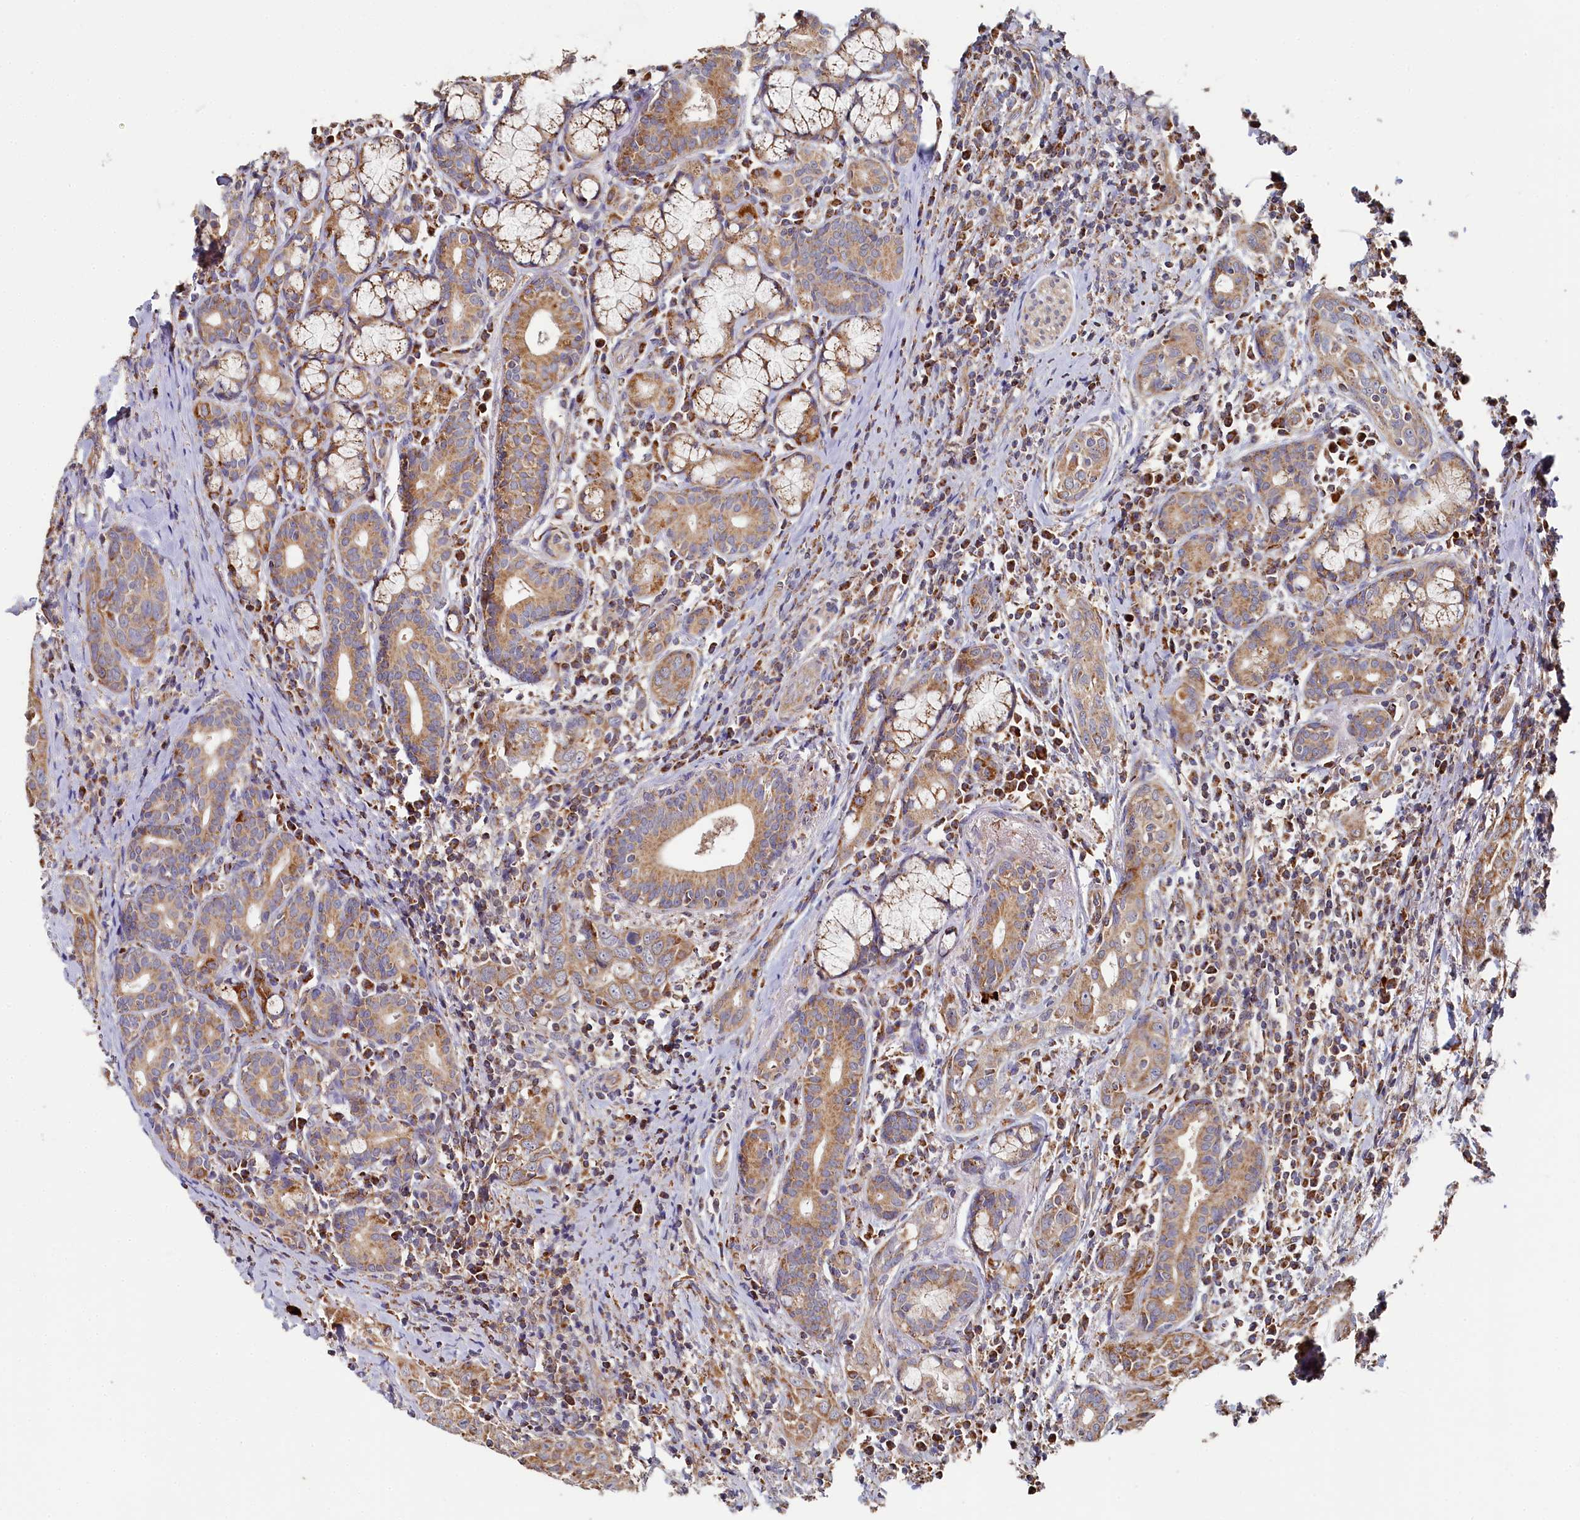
{"staining": {"intensity": "moderate", "quantity": ">75%", "location": "cytoplasmic/membranous"}, "tissue": "head and neck cancer", "cell_type": "Tumor cells", "image_type": "cancer", "snomed": [{"axis": "morphology", "description": "Squamous cell carcinoma, NOS"}, {"axis": "topography", "description": "Oral tissue"}, {"axis": "topography", "description": "Head-Neck"}], "caption": "Brown immunohistochemical staining in head and neck squamous cell carcinoma displays moderate cytoplasmic/membranous positivity in approximately >75% of tumor cells.", "gene": "HAUS2", "patient": {"sex": "female", "age": 50}}